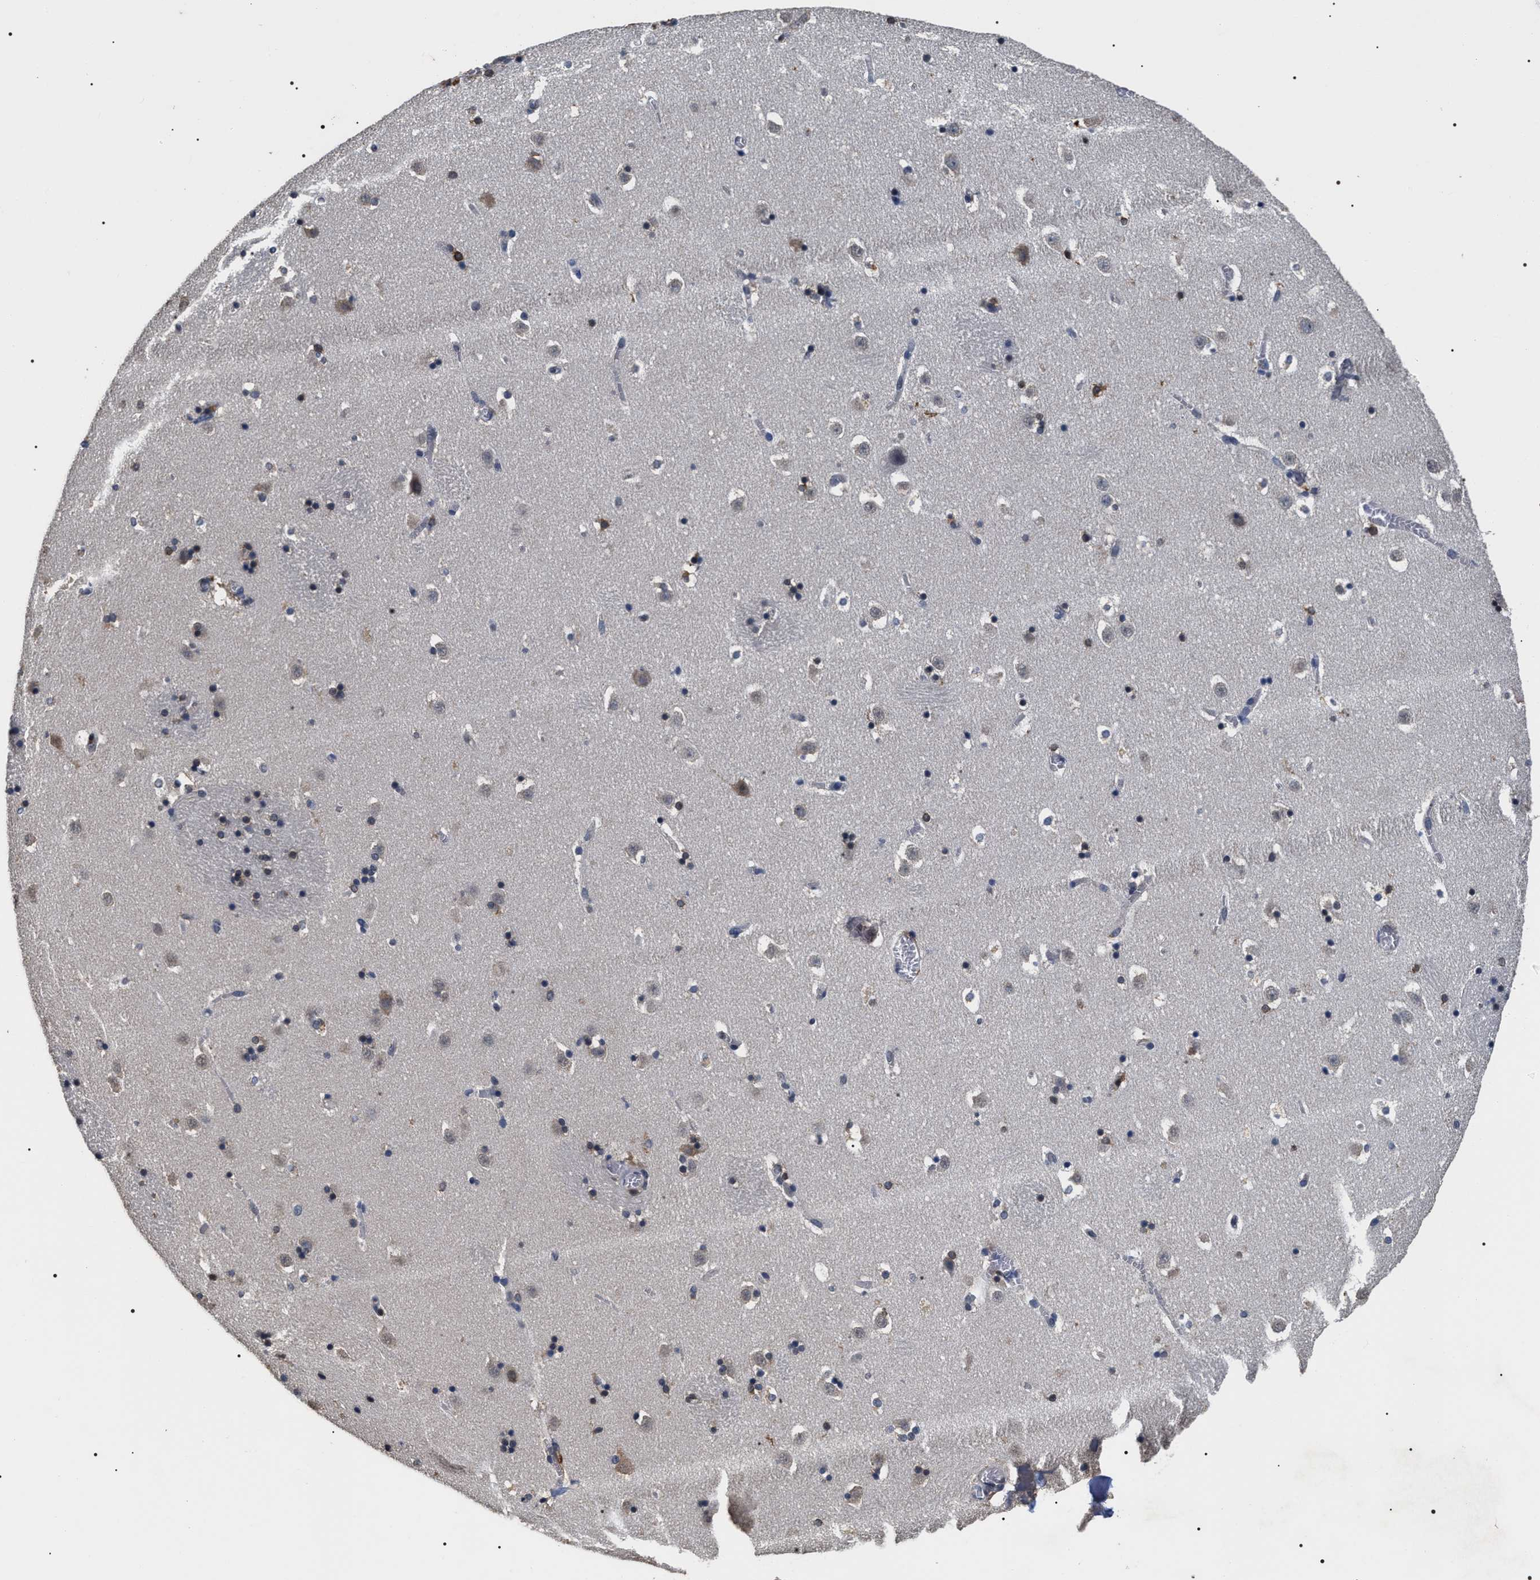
{"staining": {"intensity": "weak", "quantity": "25%-75%", "location": "nuclear"}, "tissue": "caudate", "cell_type": "Glial cells", "image_type": "normal", "snomed": [{"axis": "morphology", "description": "Normal tissue, NOS"}, {"axis": "topography", "description": "Lateral ventricle wall"}], "caption": "There is low levels of weak nuclear expression in glial cells of normal caudate, as demonstrated by immunohistochemical staining (brown color).", "gene": "UPF3A", "patient": {"sex": "male", "age": 45}}